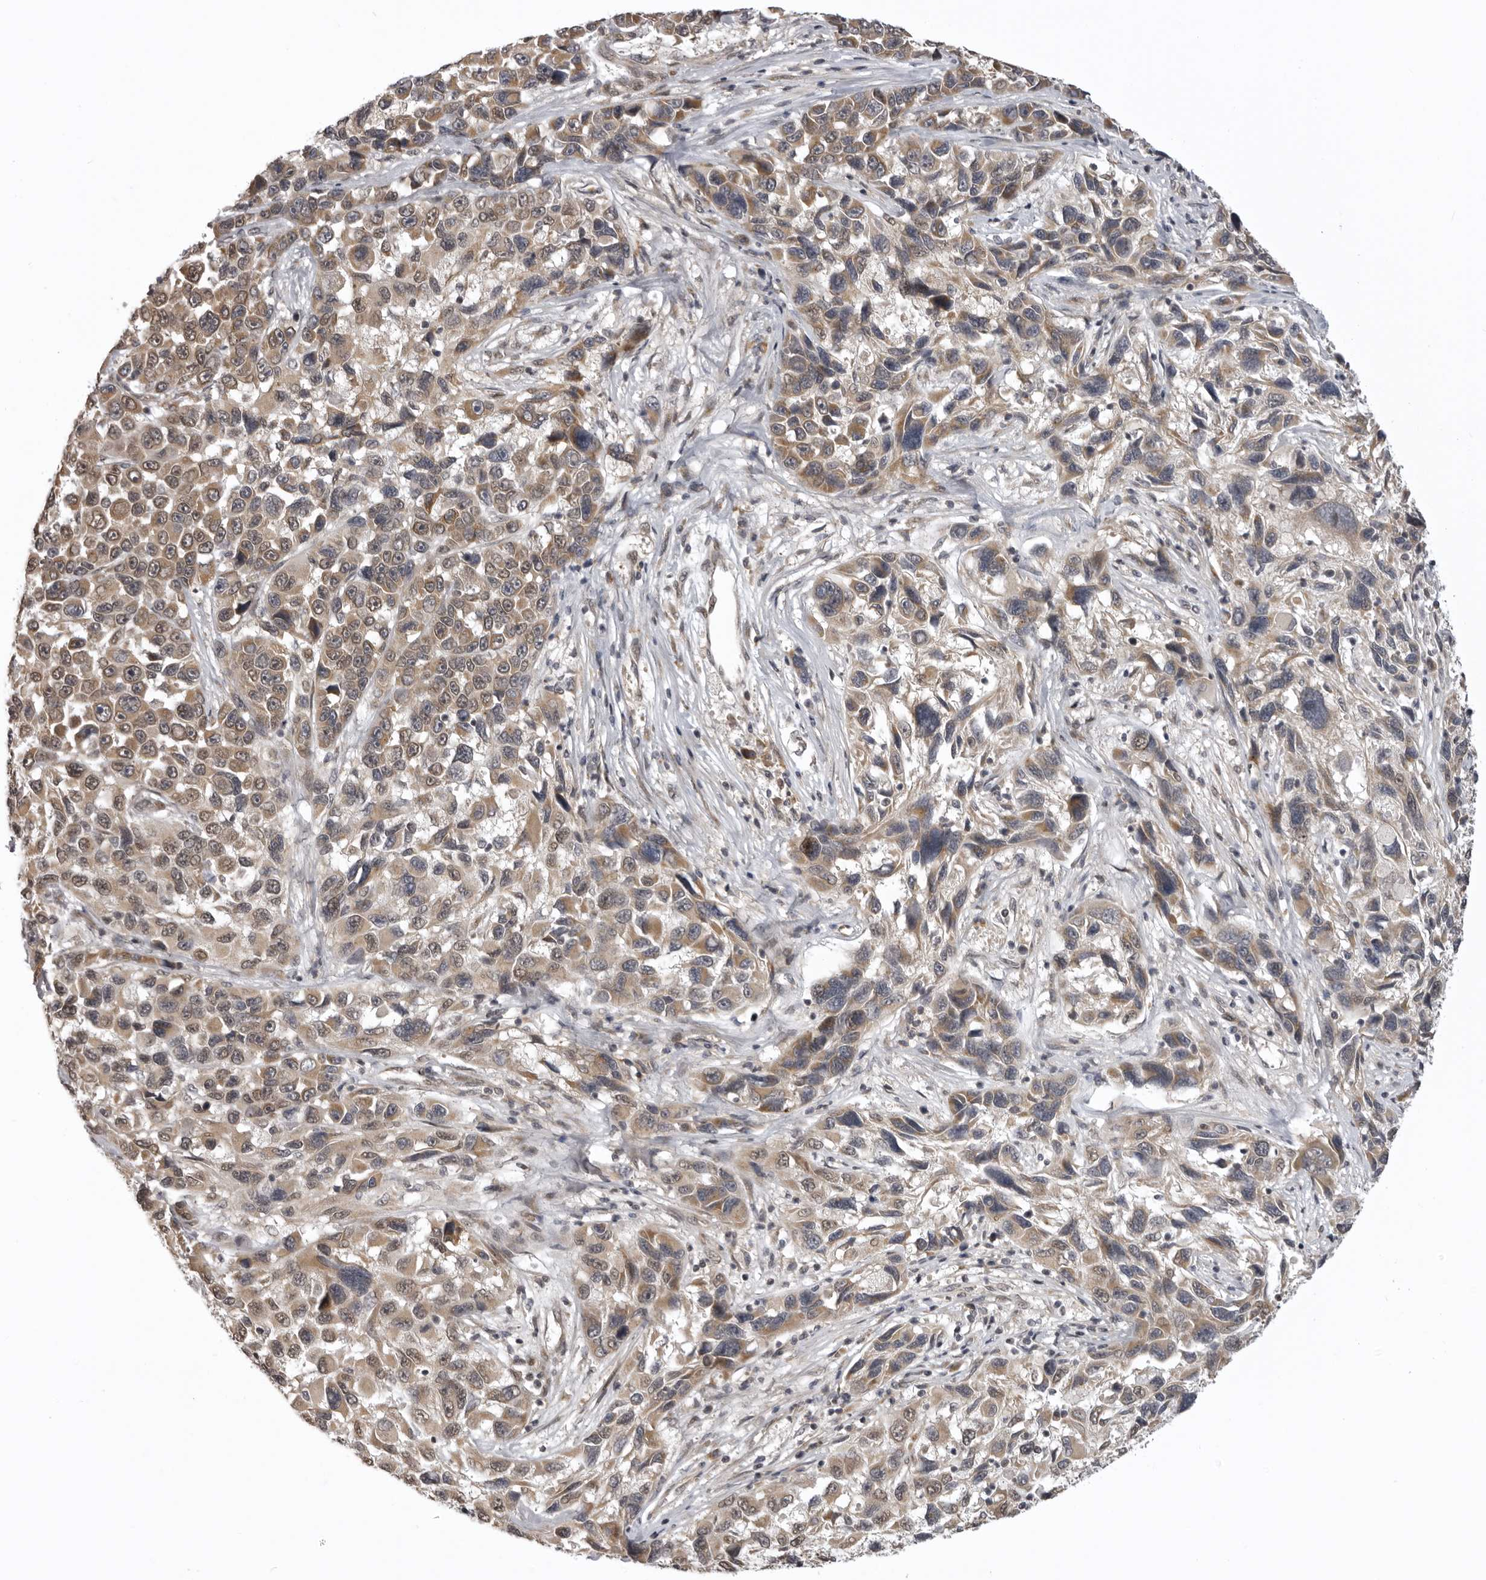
{"staining": {"intensity": "moderate", "quantity": ">75%", "location": "cytoplasmic/membranous"}, "tissue": "melanoma", "cell_type": "Tumor cells", "image_type": "cancer", "snomed": [{"axis": "morphology", "description": "Malignant melanoma, NOS"}, {"axis": "topography", "description": "Skin"}], "caption": "DAB (3,3'-diaminobenzidine) immunohistochemical staining of human melanoma reveals moderate cytoplasmic/membranous protein staining in approximately >75% of tumor cells.", "gene": "C1orf109", "patient": {"sex": "male", "age": 53}}